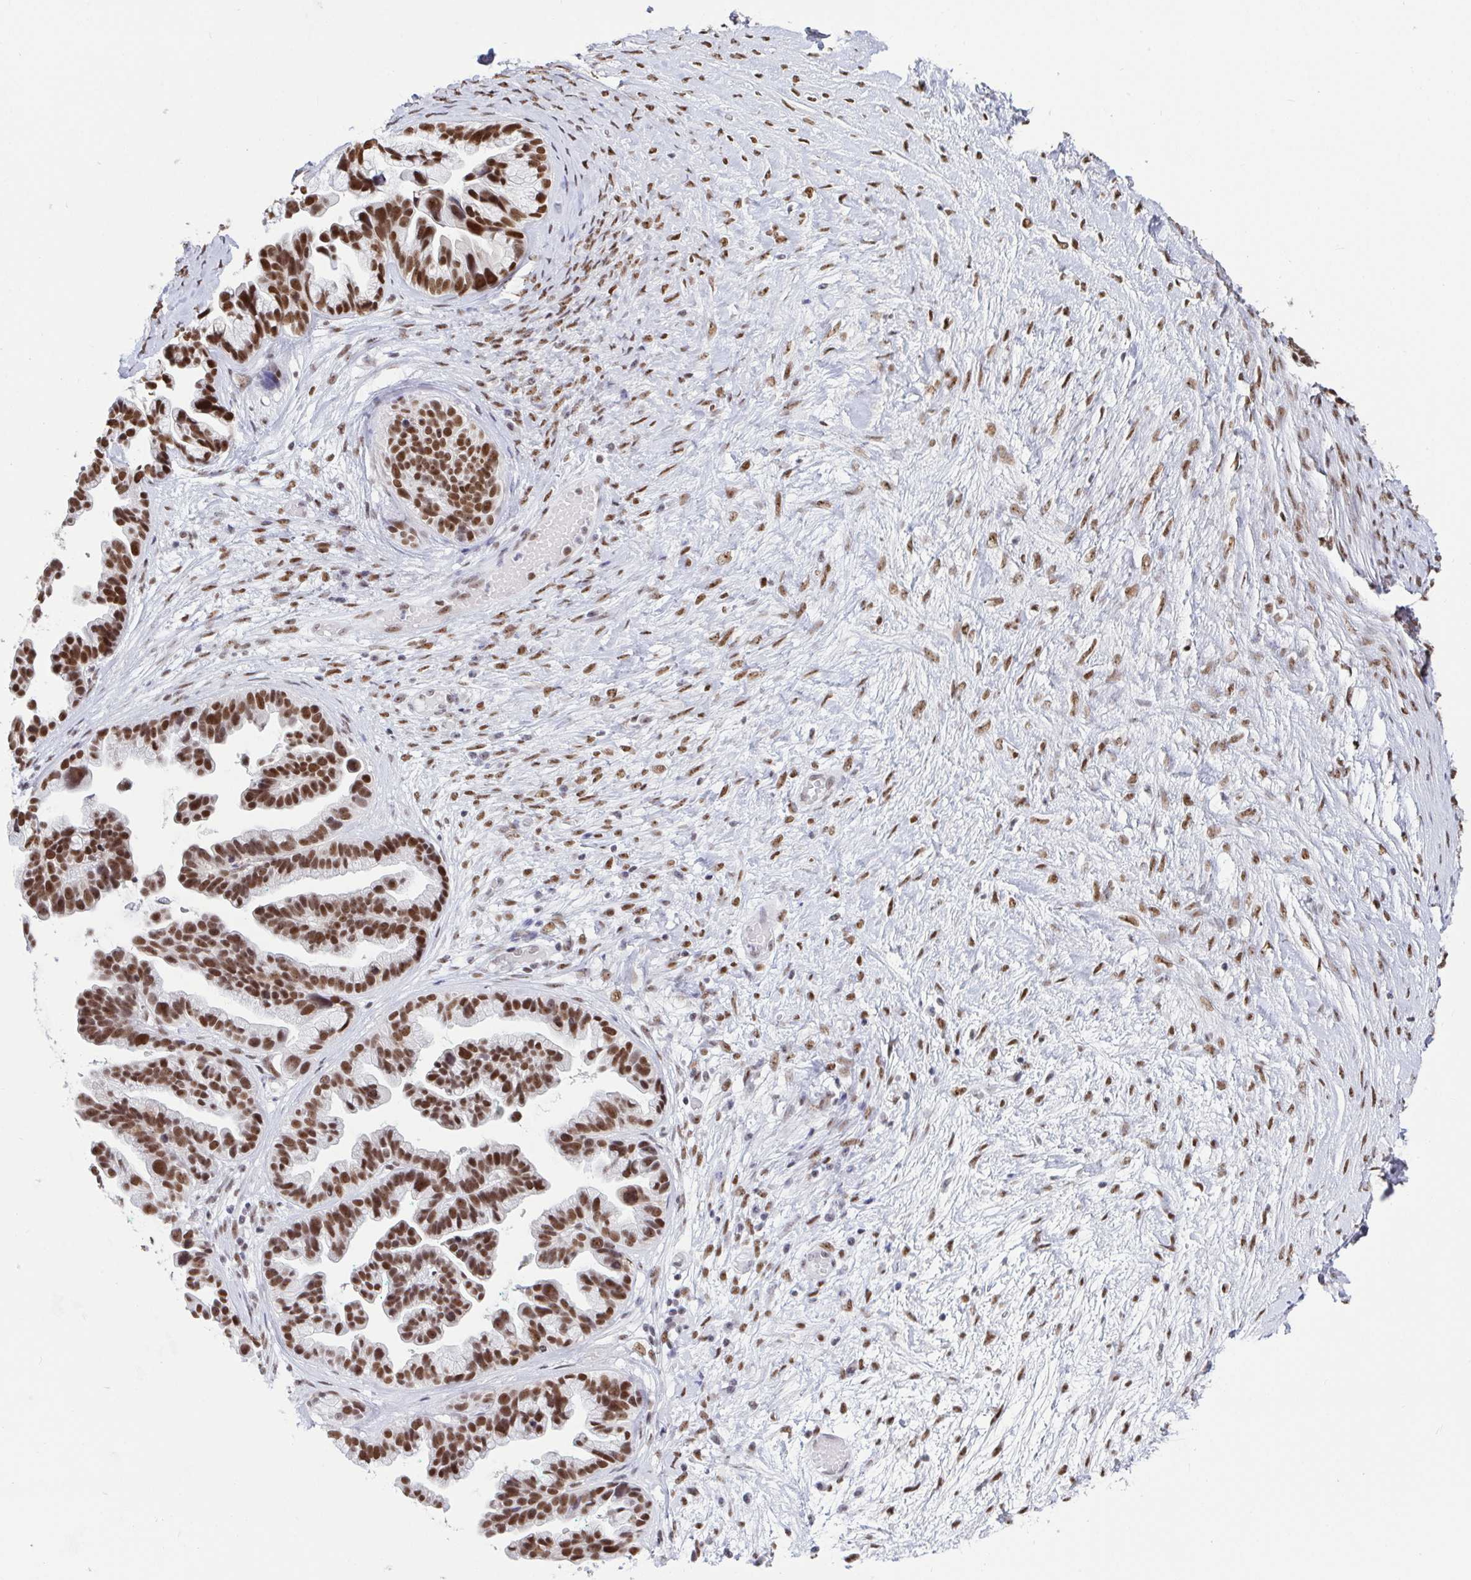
{"staining": {"intensity": "moderate", "quantity": ">75%", "location": "nuclear"}, "tissue": "ovarian cancer", "cell_type": "Tumor cells", "image_type": "cancer", "snomed": [{"axis": "morphology", "description": "Cystadenocarcinoma, serous, NOS"}, {"axis": "topography", "description": "Ovary"}], "caption": "This histopathology image reveals immunohistochemistry staining of ovarian cancer (serous cystadenocarcinoma), with medium moderate nuclear positivity in about >75% of tumor cells.", "gene": "SUPT16H", "patient": {"sex": "female", "age": 56}}